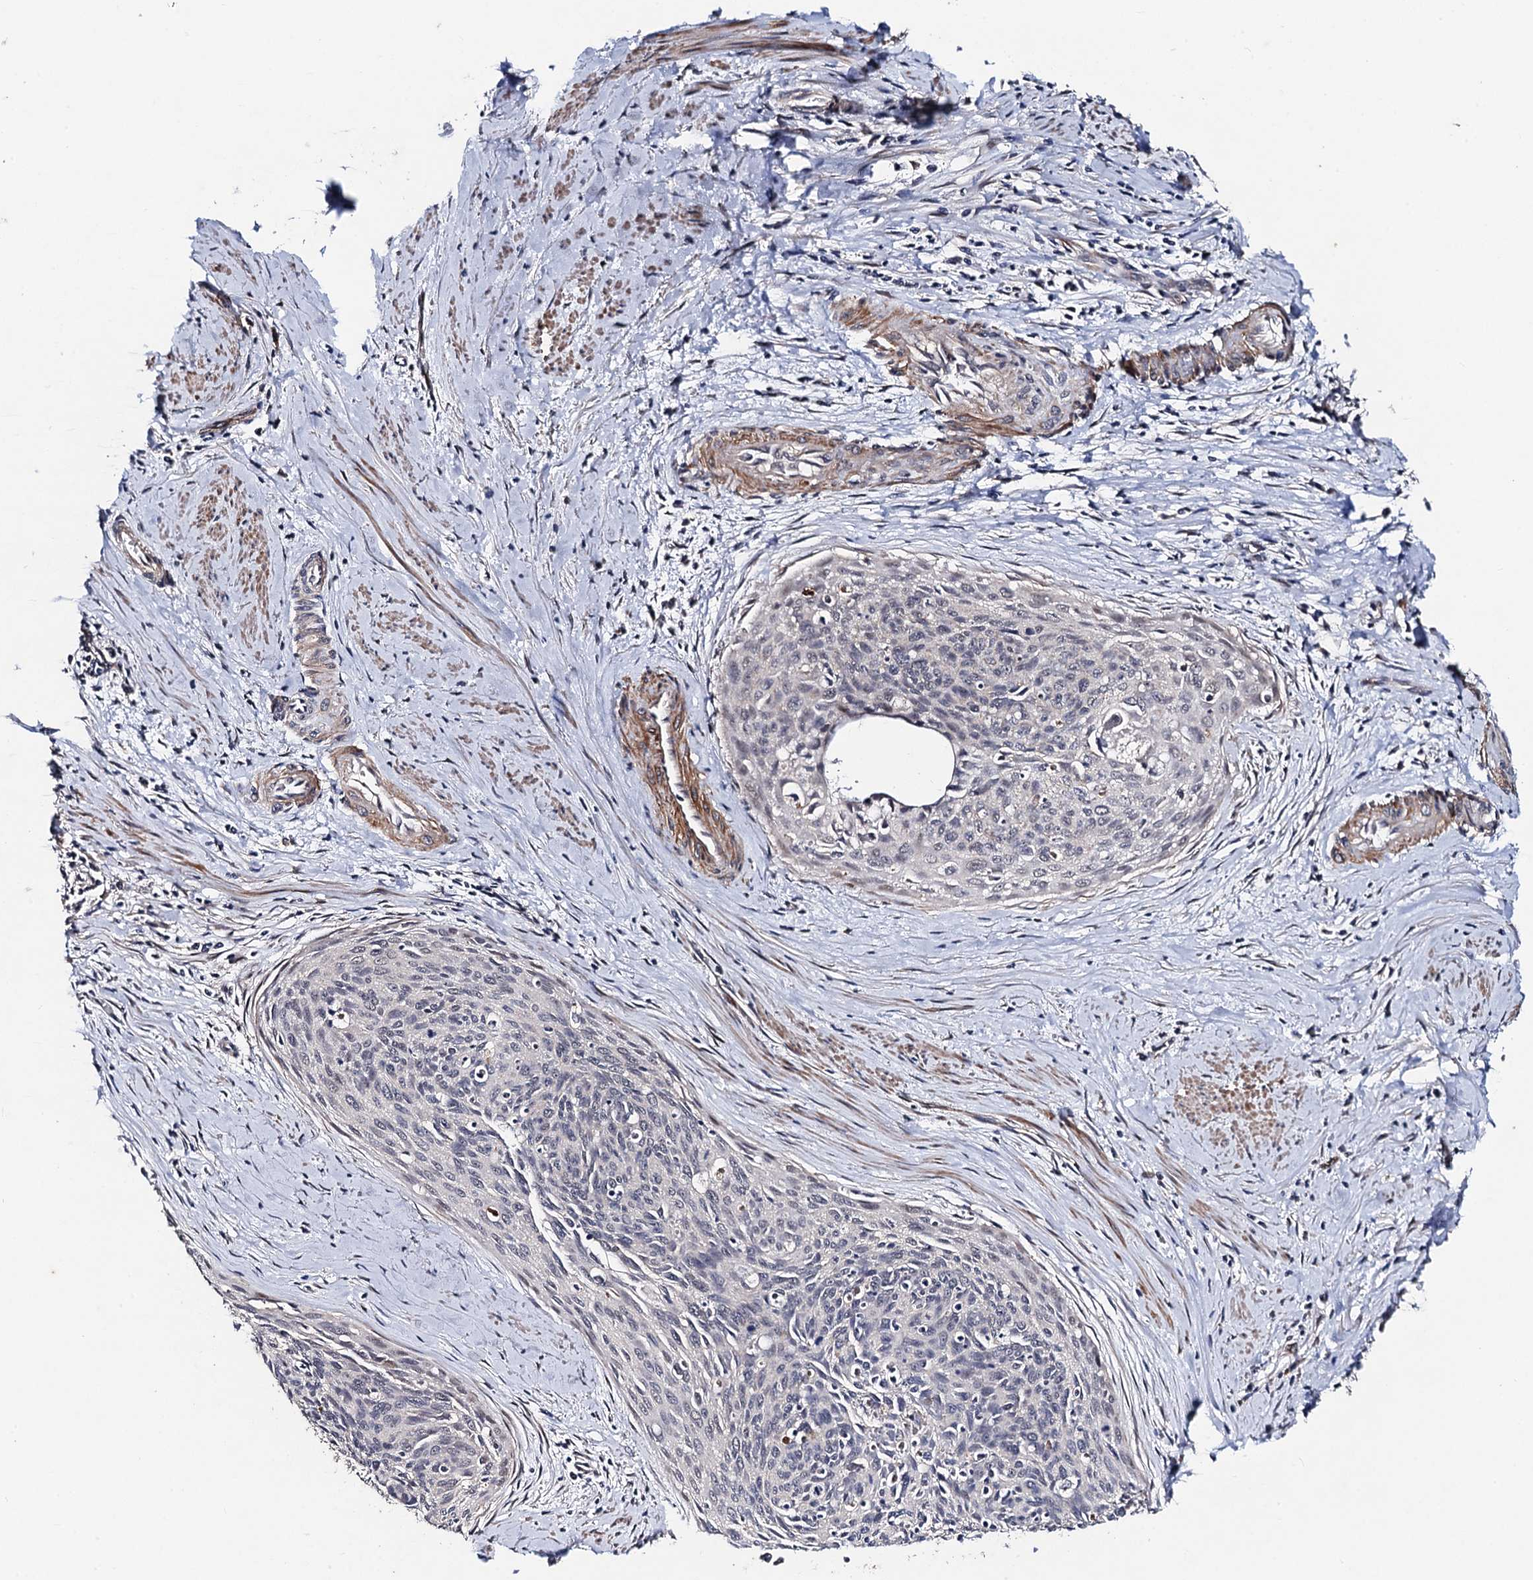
{"staining": {"intensity": "negative", "quantity": "none", "location": "none"}, "tissue": "cervical cancer", "cell_type": "Tumor cells", "image_type": "cancer", "snomed": [{"axis": "morphology", "description": "Squamous cell carcinoma, NOS"}, {"axis": "topography", "description": "Cervix"}], "caption": "An image of human cervical cancer (squamous cell carcinoma) is negative for staining in tumor cells.", "gene": "PPTC7", "patient": {"sex": "female", "age": 55}}